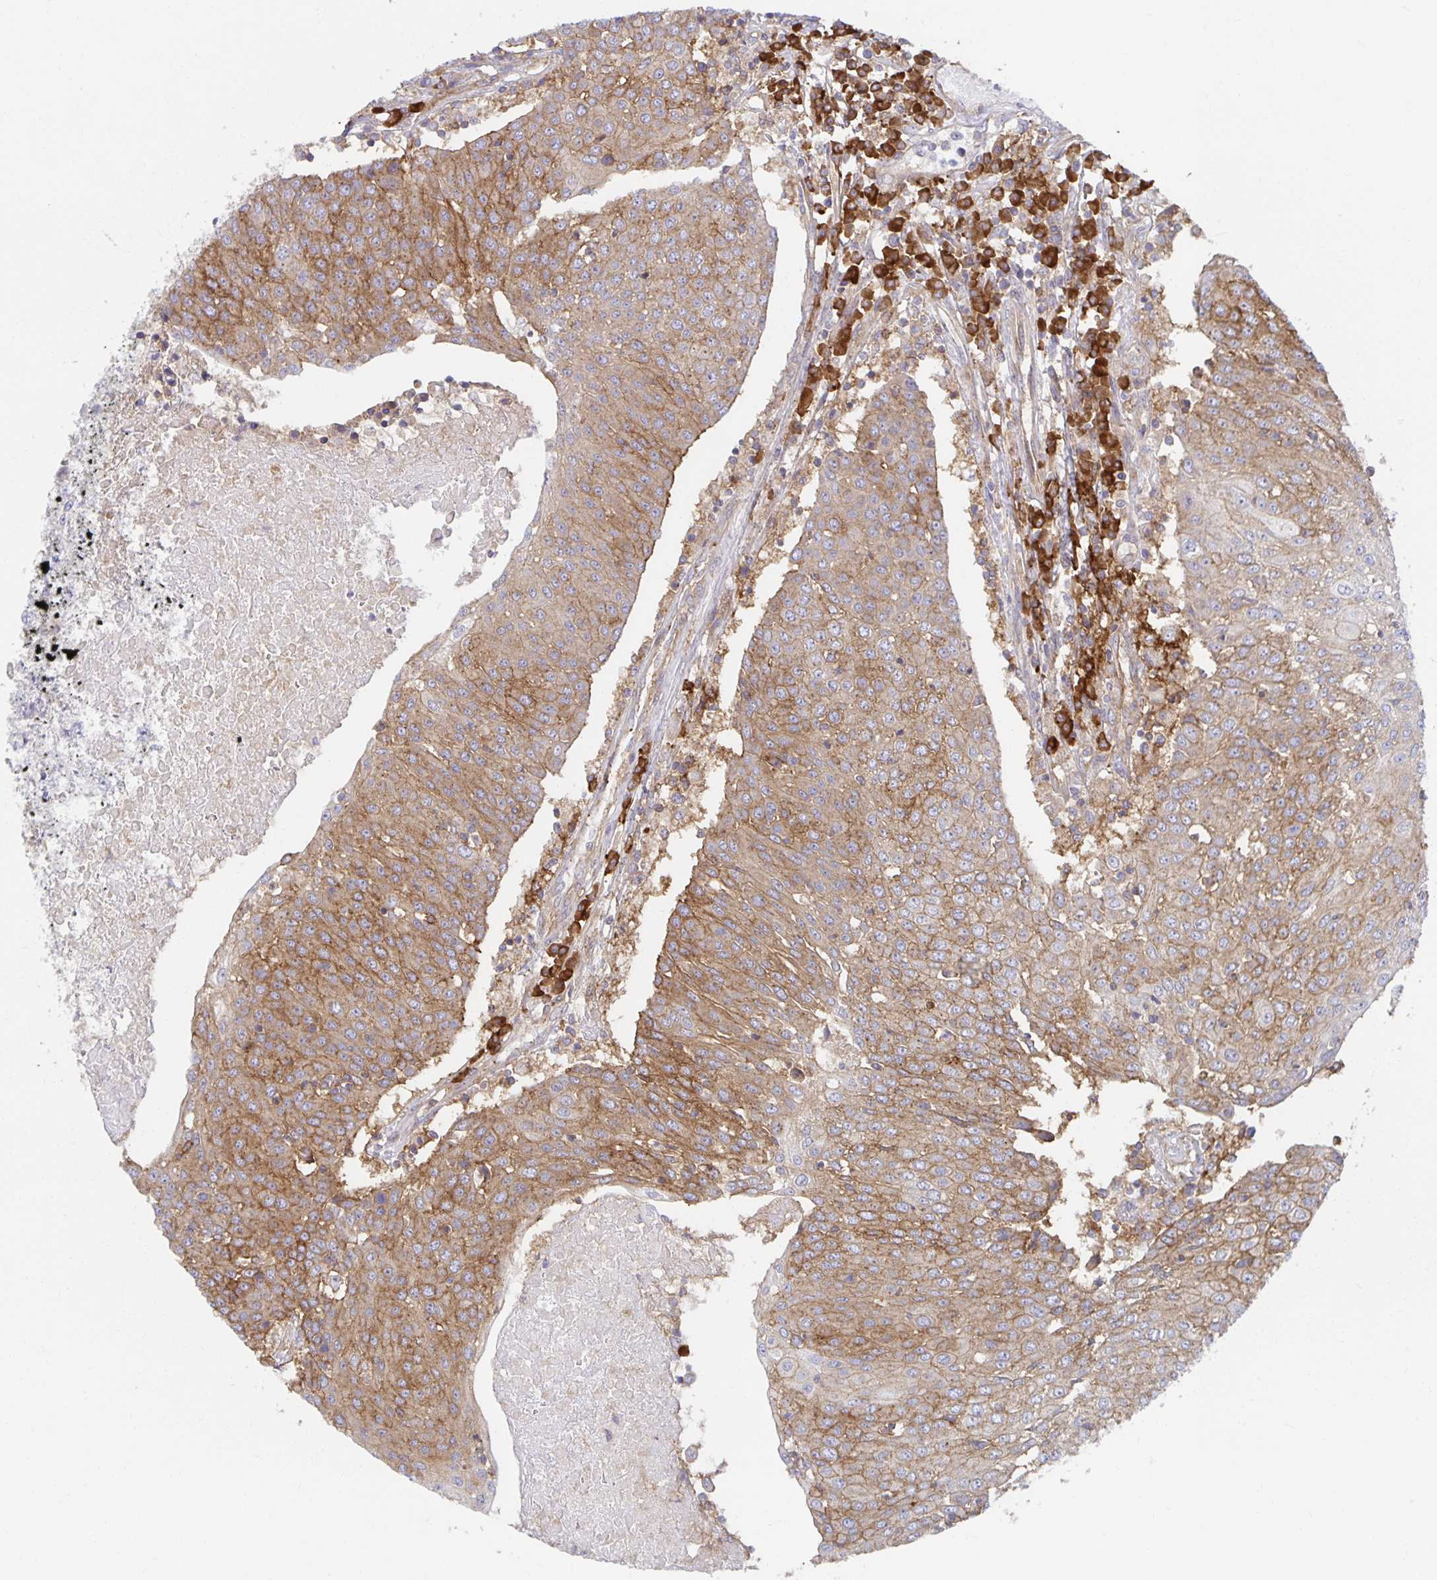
{"staining": {"intensity": "moderate", "quantity": ">75%", "location": "cytoplasmic/membranous"}, "tissue": "urothelial cancer", "cell_type": "Tumor cells", "image_type": "cancer", "snomed": [{"axis": "morphology", "description": "Urothelial carcinoma, High grade"}, {"axis": "topography", "description": "Urinary bladder"}], "caption": "An immunohistochemistry photomicrograph of neoplastic tissue is shown. Protein staining in brown labels moderate cytoplasmic/membranous positivity in urothelial cancer within tumor cells. (DAB = brown stain, brightfield microscopy at high magnification).", "gene": "BAD", "patient": {"sex": "female", "age": 85}}